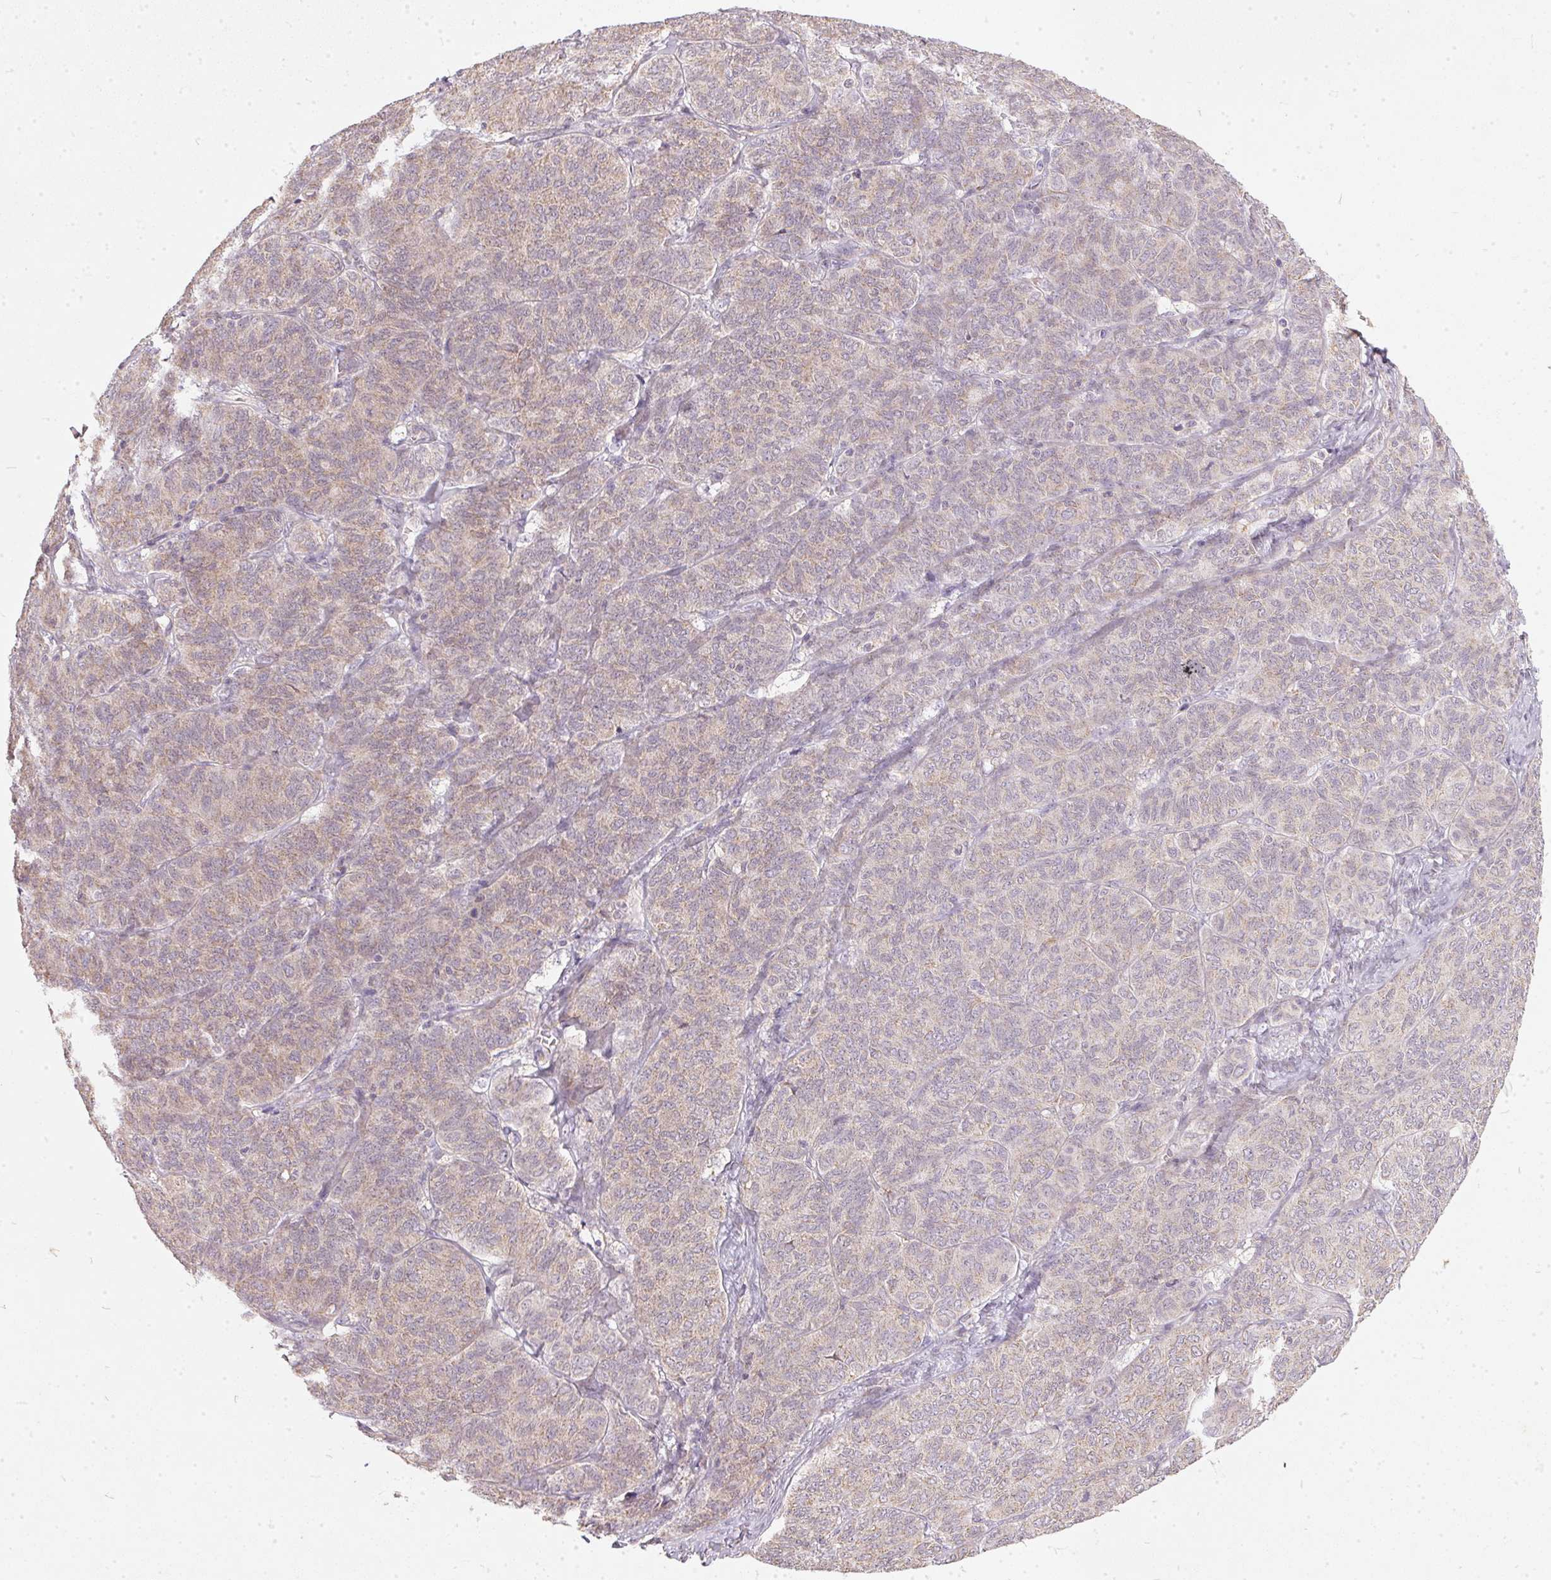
{"staining": {"intensity": "weak", "quantity": "<25%", "location": "cytoplasmic/membranous"}, "tissue": "ovarian cancer", "cell_type": "Tumor cells", "image_type": "cancer", "snomed": [{"axis": "morphology", "description": "Carcinoma, endometroid"}, {"axis": "topography", "description": "Ovary"}], "caption": "This is an IHC photomicrograph of human endometroid carcinoma (ovarian). There is no expression in tumor cells.", "gene": "VWA5B2", "patient": {"sex": "female", "age": 80}}